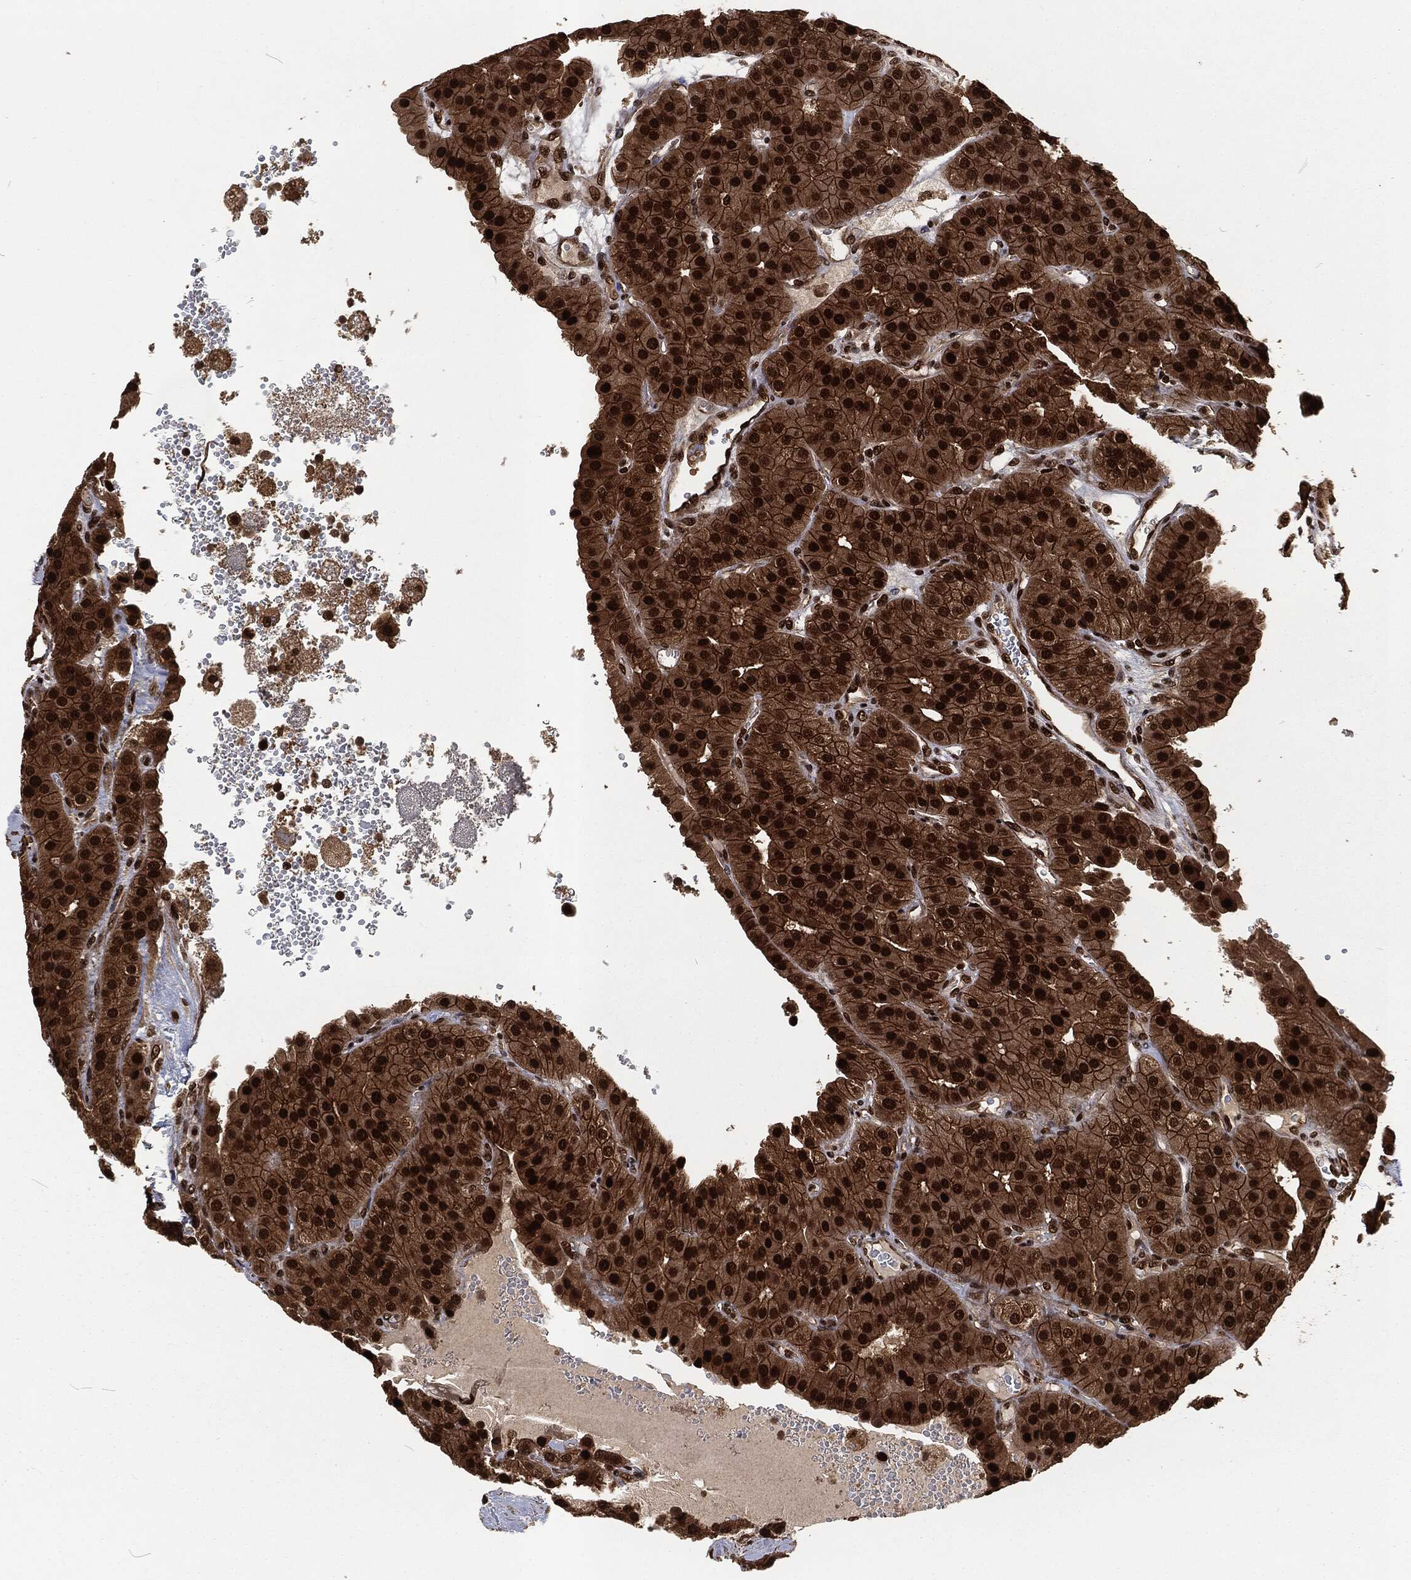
{"staining": {"intensity": "strong", "quantity": ">75%", "location": "cytoplasmic/membranous,nuclear"}, "tissue": "parathyroid gland", "cell_type": "Glandular cells", "image_type": "normal", "snomed": [{"axis": "morphology", "description": "Normal tissue, NOS"}, {"axis": "morphology", "description": "Adenoma, NOS"}, {"axis": "topography", "description": "Parathyroid gland"}], "caption": "A brown stain highlights strong cytoplasmic/membranous,nuclear expression of a protein in glandular cells of unremarkable human parathyroid gland.", "gene": "NGRN", "patient": {"sex": "female", "age": 86}}